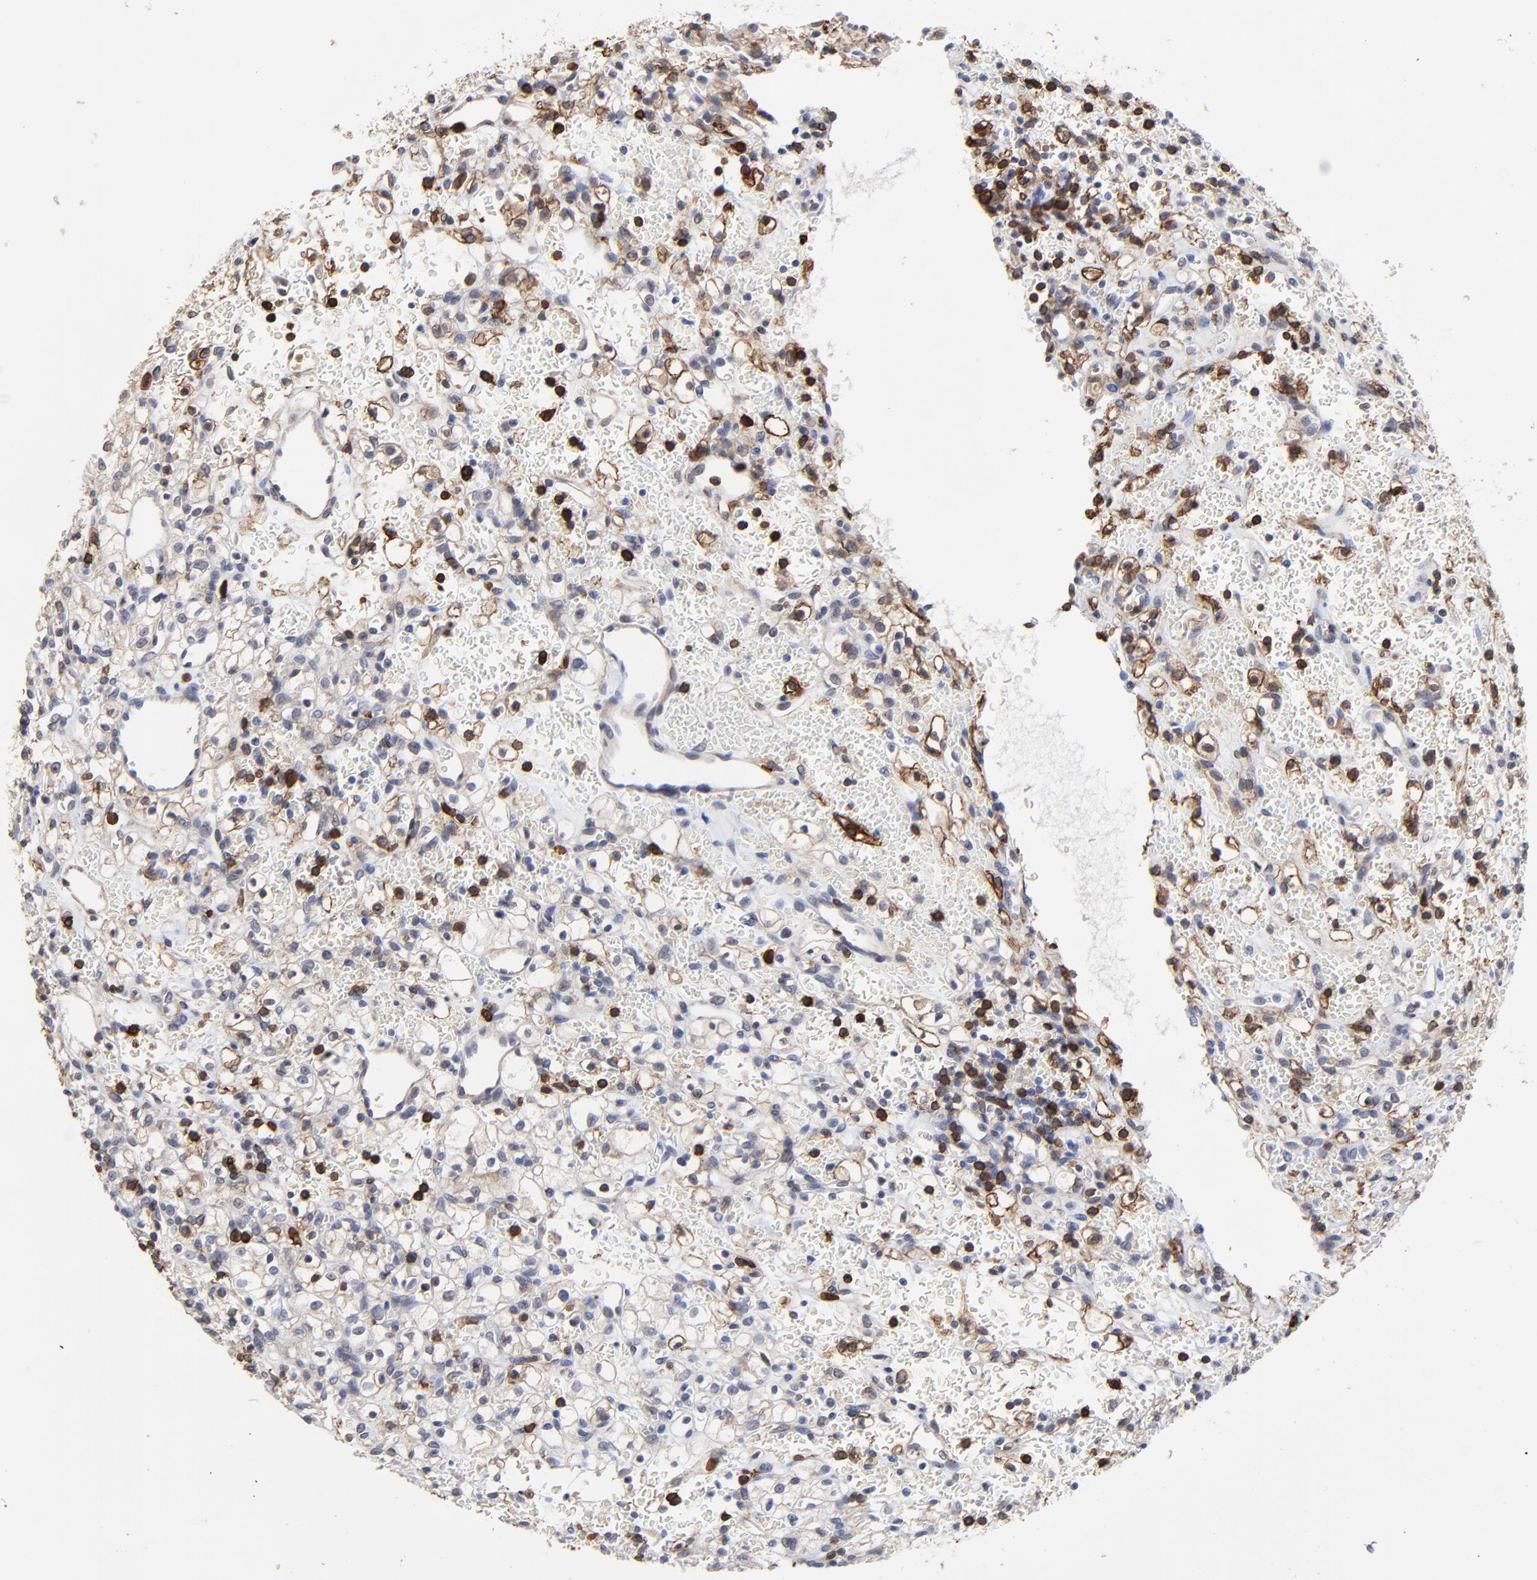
{"staining": {"intensity": "negative", "quantity": "none", "location": "none"}, "tissue": "renal cancer", "cell_type": "Tumor cells", "image_type": "cancer", "snomed": [{"axis": "morphology", "description": "Adenocarcinoma, NOS"}, {"axis": "topography", "description": "Kidney"}], "caption": "Immunohistochemistry (IHC) photomicrograph of neoplastic tissue: renal cancer stained with DAB (3,3'-diaminobenzidine) shows no significant protein staining in tumor cells.", "gene": "SLC6A14", "patient": {"sex": "female", "age": 62}}